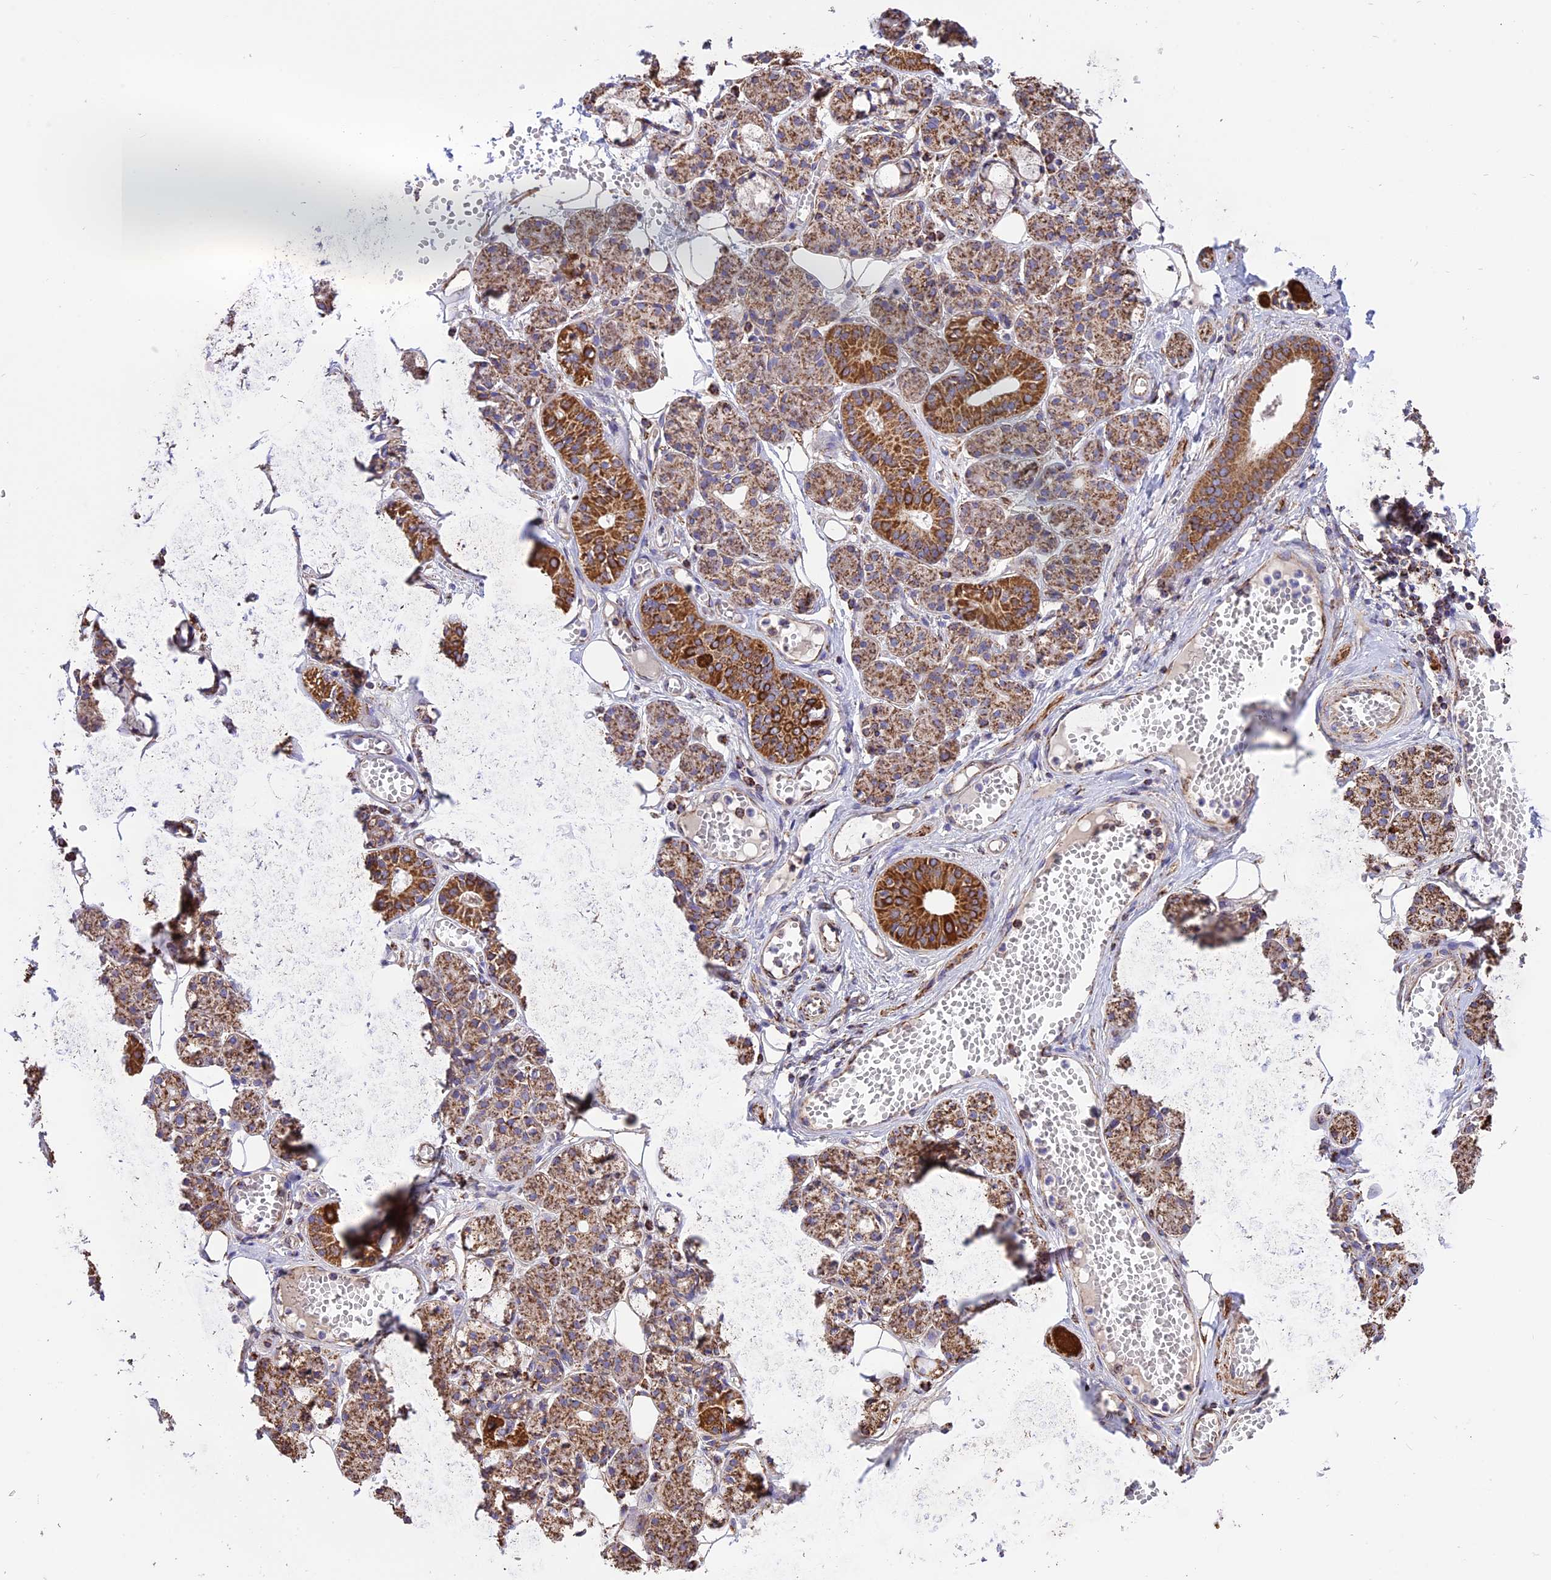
{"staining": {"intensity": "strong", "quantity": "25%-75%", "location": "cytoplasmic/membranous"}, "tissue": "salivary gland", "cell_type": "Glandular cells", "image_type": "normal", "snomed": [{"axis": "morphology", "description": "Normal tissue, NOS"}, {"axis": "topography", "description": "Salivary gland"}], "caption": "Immunohistochemistry (IHC) histopathology image of benign salivary gland: human salivary gland stained using IHC shows high levels of strong protein expression localized specifically in the cytoplasmic/membranous of glandular cells, appearing as a cytoplasmic/membranous brown color.", "gene": "TTC4", "patient": {"sex": "male", "age": 63}}